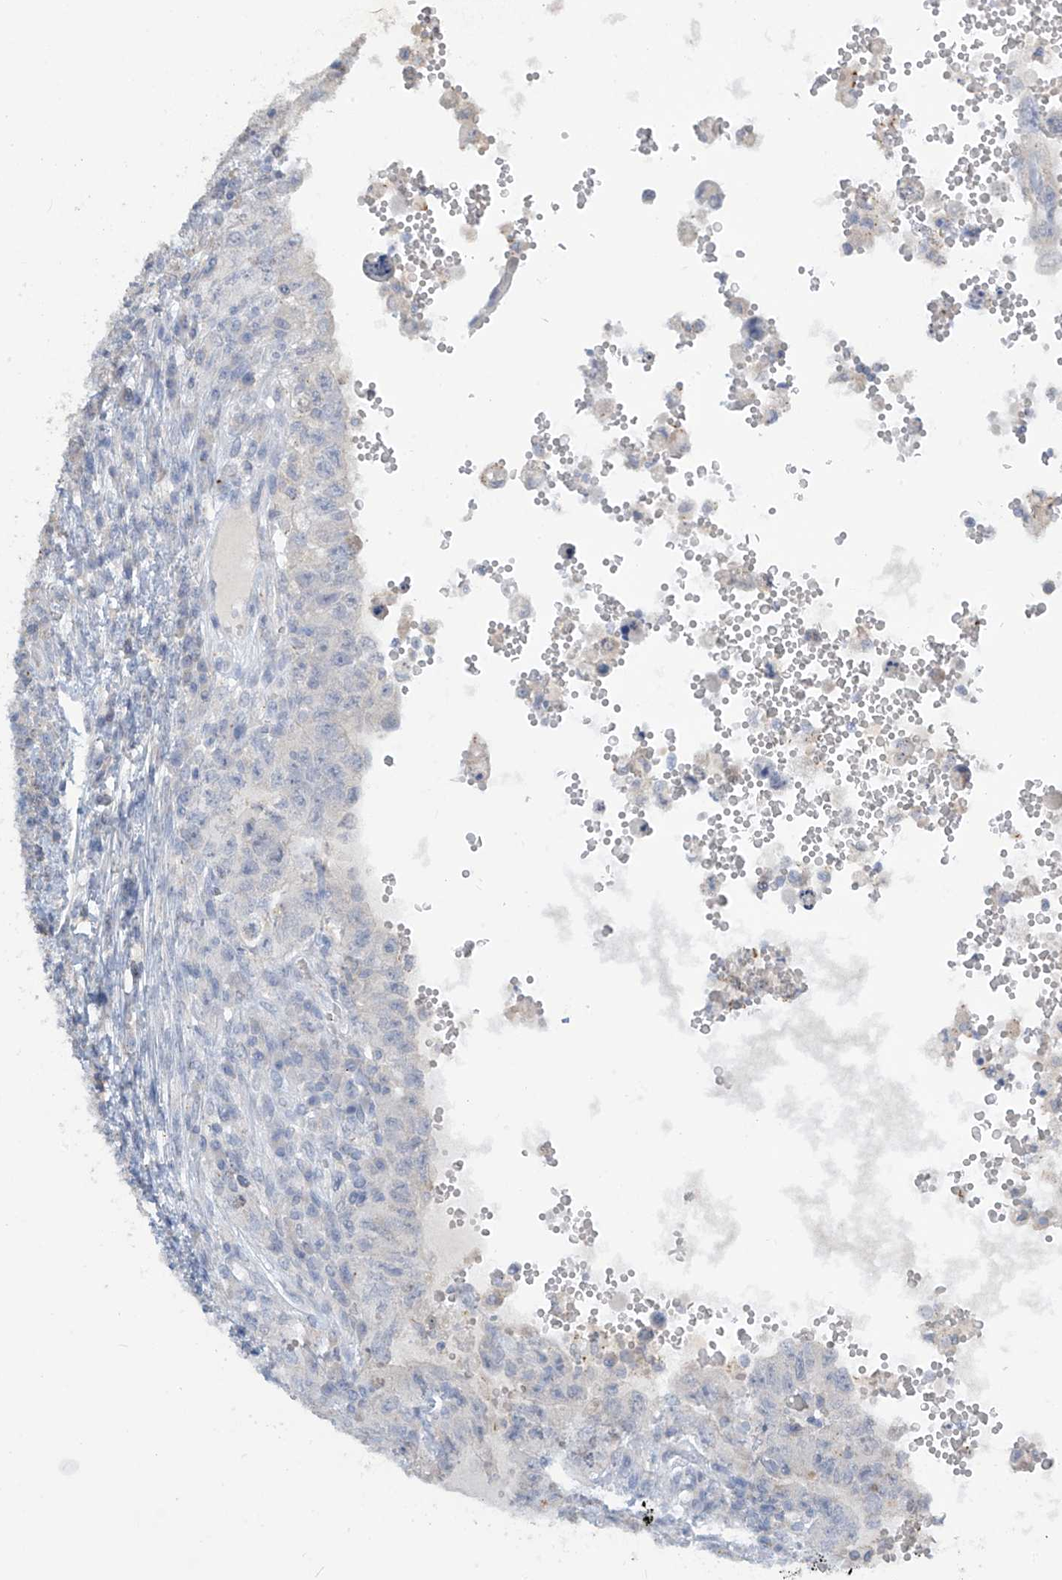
{"staining": {"intensity": "negative", "quantity": "none", "location": "none"}, "tissue": "testis cancer", "cell_type": "Tumor cells", "image_type": "cancer", "snomed": [{"axis": "morphology", "description": "Carcinoma, Embryonal, NOS"}, {"axis": "topography", "description": "Testis"}], "caption": "Tumor cells show no significant protein staining in testis embryonal carcinoma.", "gene": "SLFN14", "patient": {"sex": "male", "age": 26}}